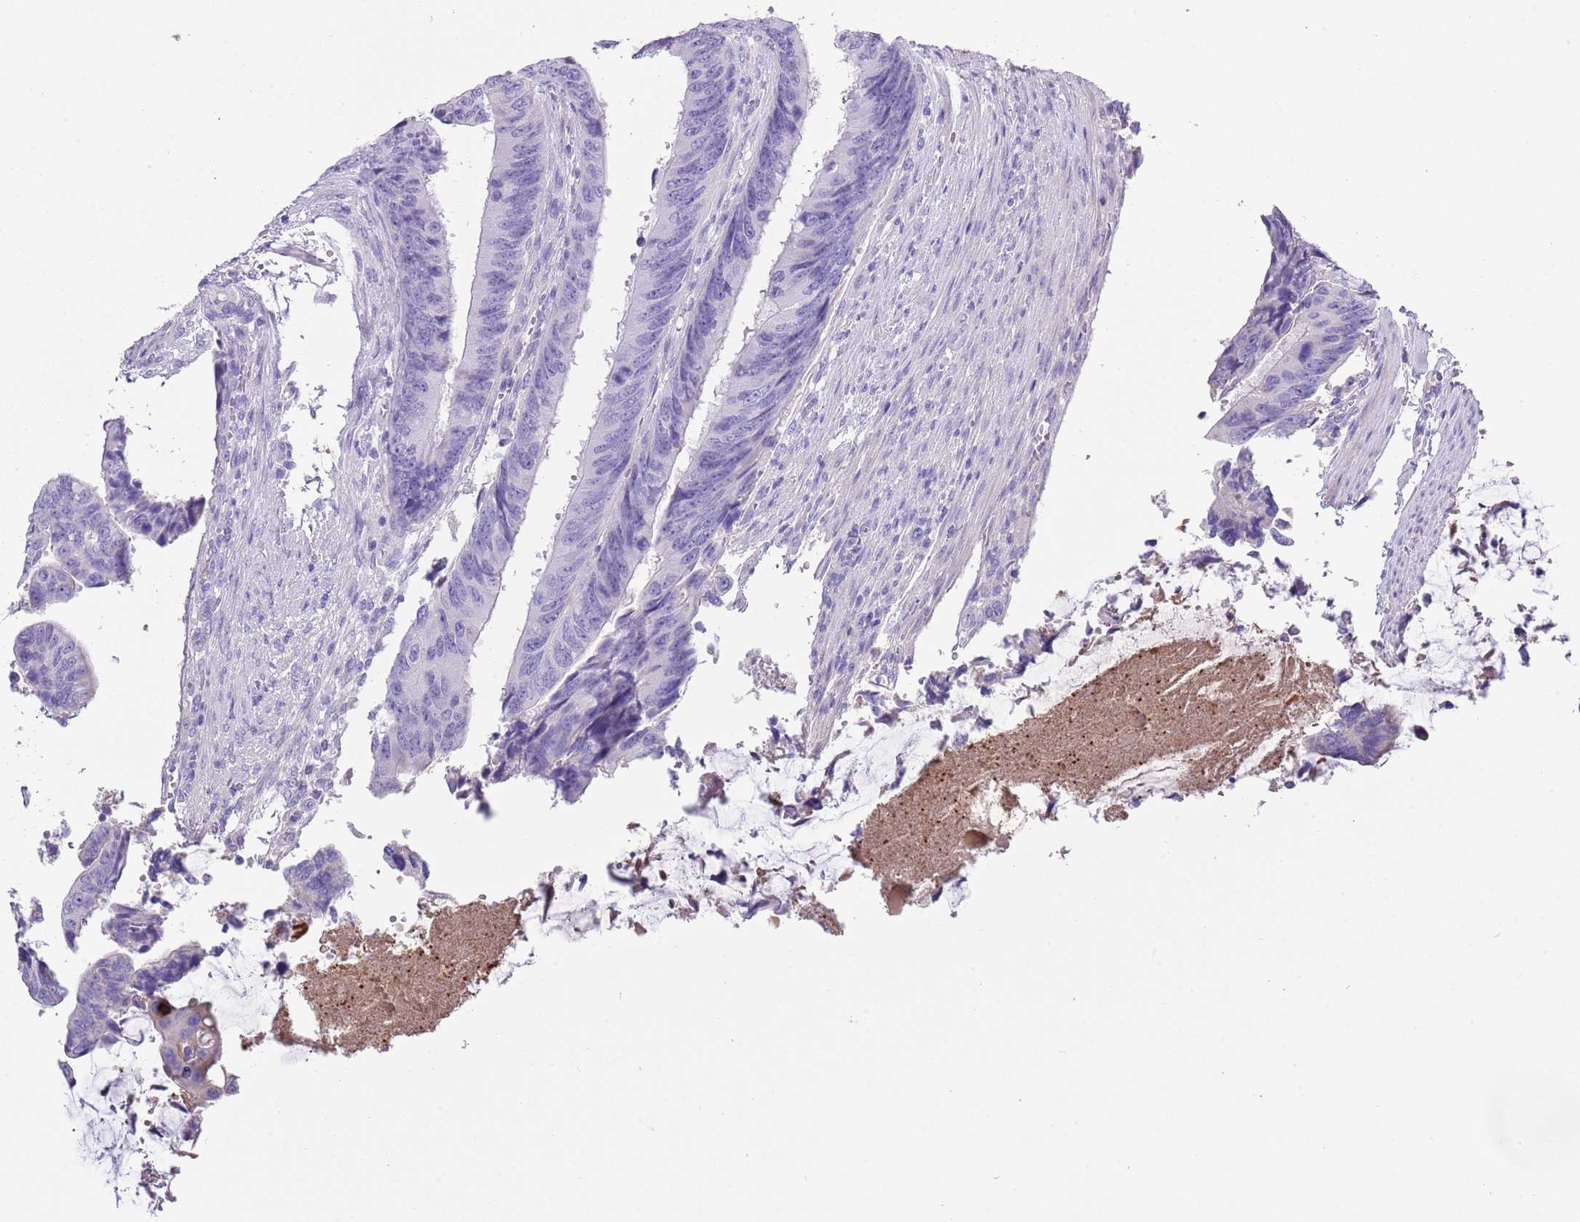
{"staining": {"intensity": "negative", "quantity": "none", "location": "none"}, "tissue": "colorectal cancer", "cell_type": "Tumor cells", "image_type": "cancer", "snomed": [{"axis": "morphology", "description": "Adenocarcinoma, NOS"}, {"axis": "topography", "description": "Colon"}], "caption": "Image shows no significant protein staining in tumor cells of colorectal cancer. The staining is performed using DAB (3,3'-diaminobenzidine) brown chromogen with nuclei counter-stained in using hematoxylin.", "gene": "ABHD17C", "patient": {"sex": "male", "age": 87}}